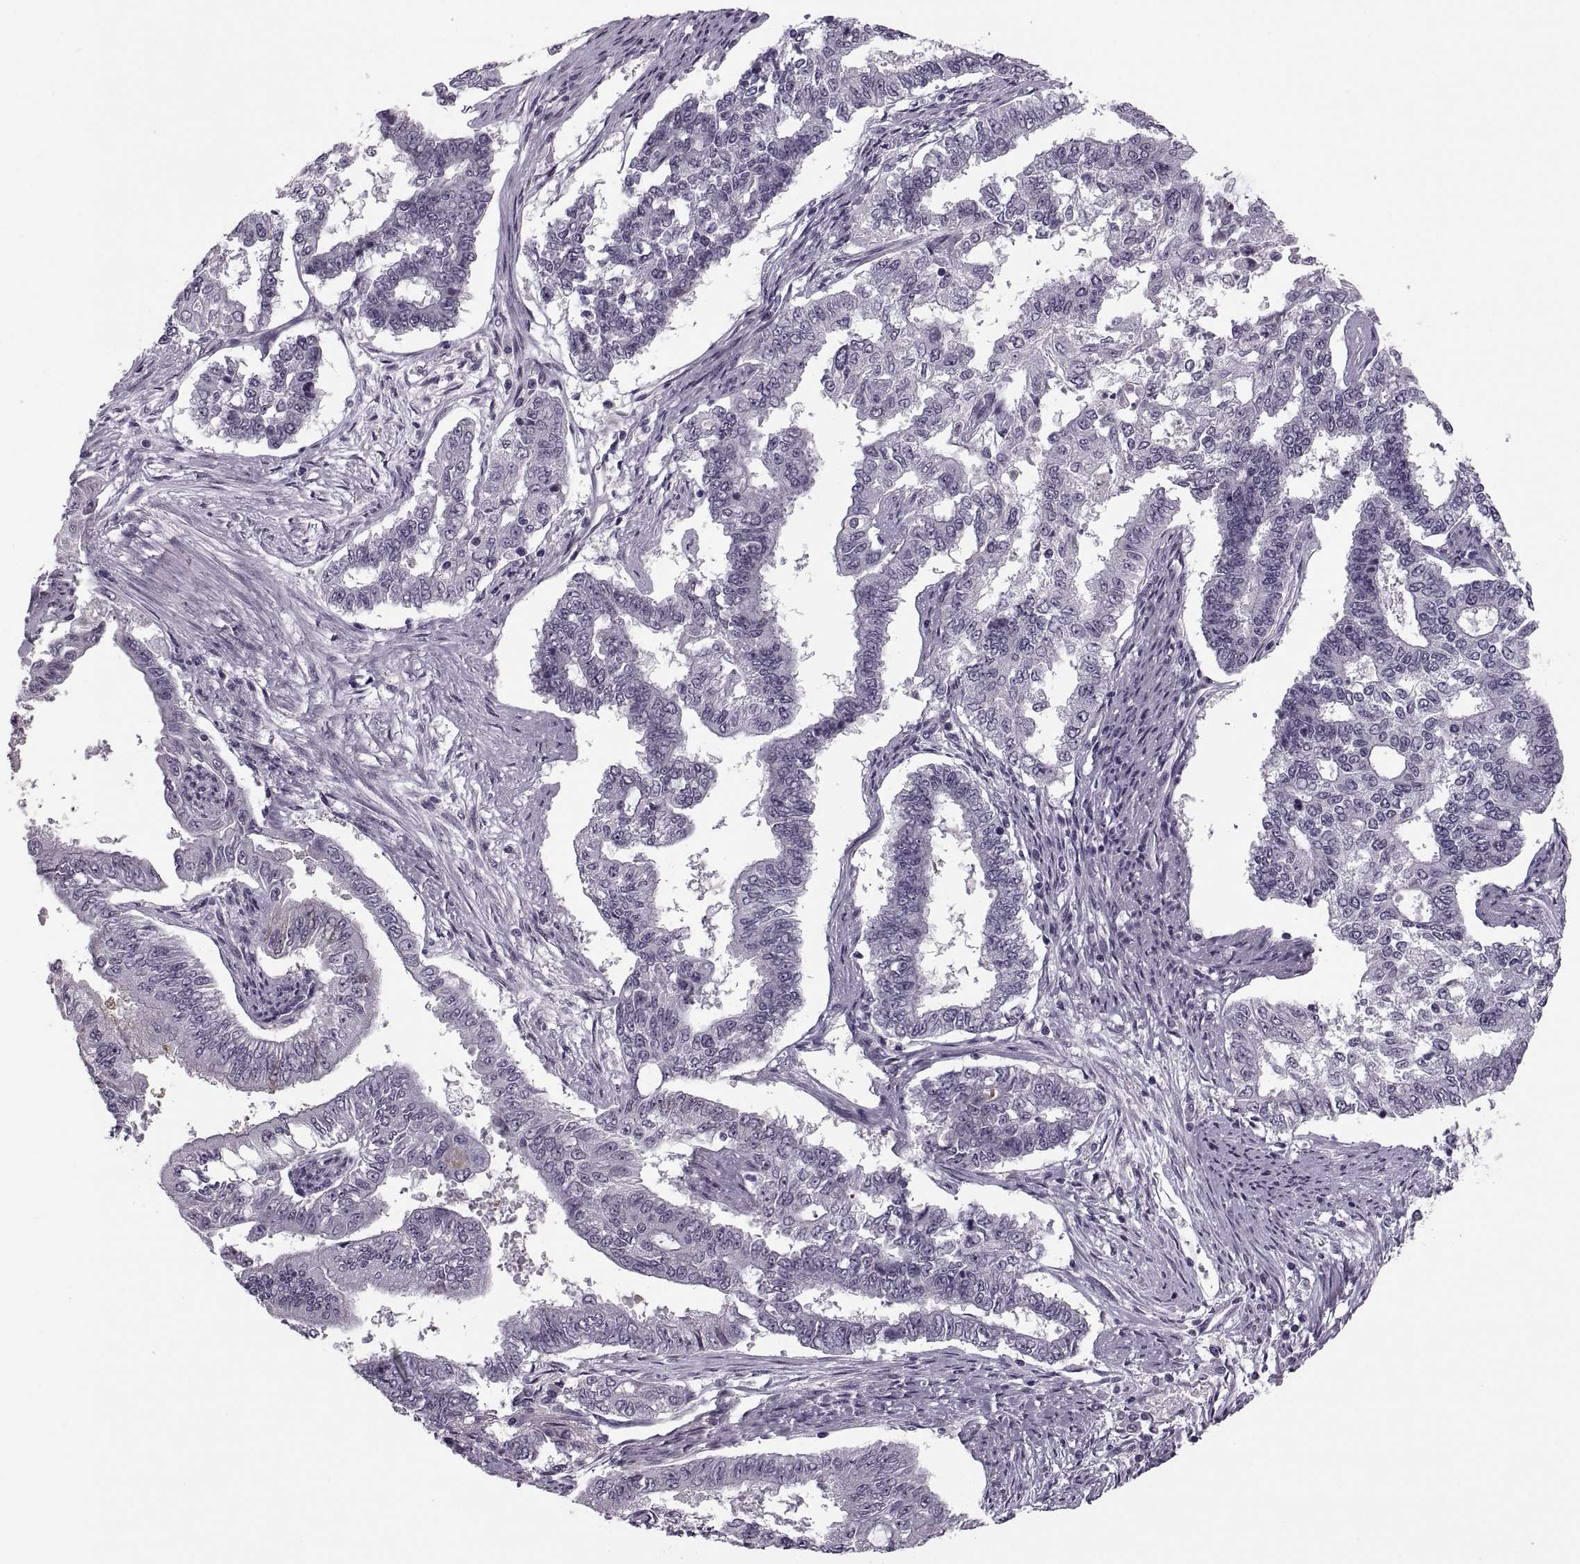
{"staining": {"intensity": "negative", "quantity": "none", "location": "none"}, "tissue": "endometrial cancer", "cell_type": "Tumor cells", "image_type": "cancer", "snomed": [{"axis": "morphology", "description": "Adenocarcinoma, NOS"}, {"axis": "topography", "description": "Uterus"}], "caption": "An IHC photomicrograph of endometrial adenocarcinoma is shown. There is no staining in tumor cells of endometrial adenocarcinoma. (DAB (3,3'-diaminobenzidine) immunohistochemistry (IHC) with hematoxylin counter stain).", "gene": "PAGE5", "patient": {"sex": "female", "age": 59}}